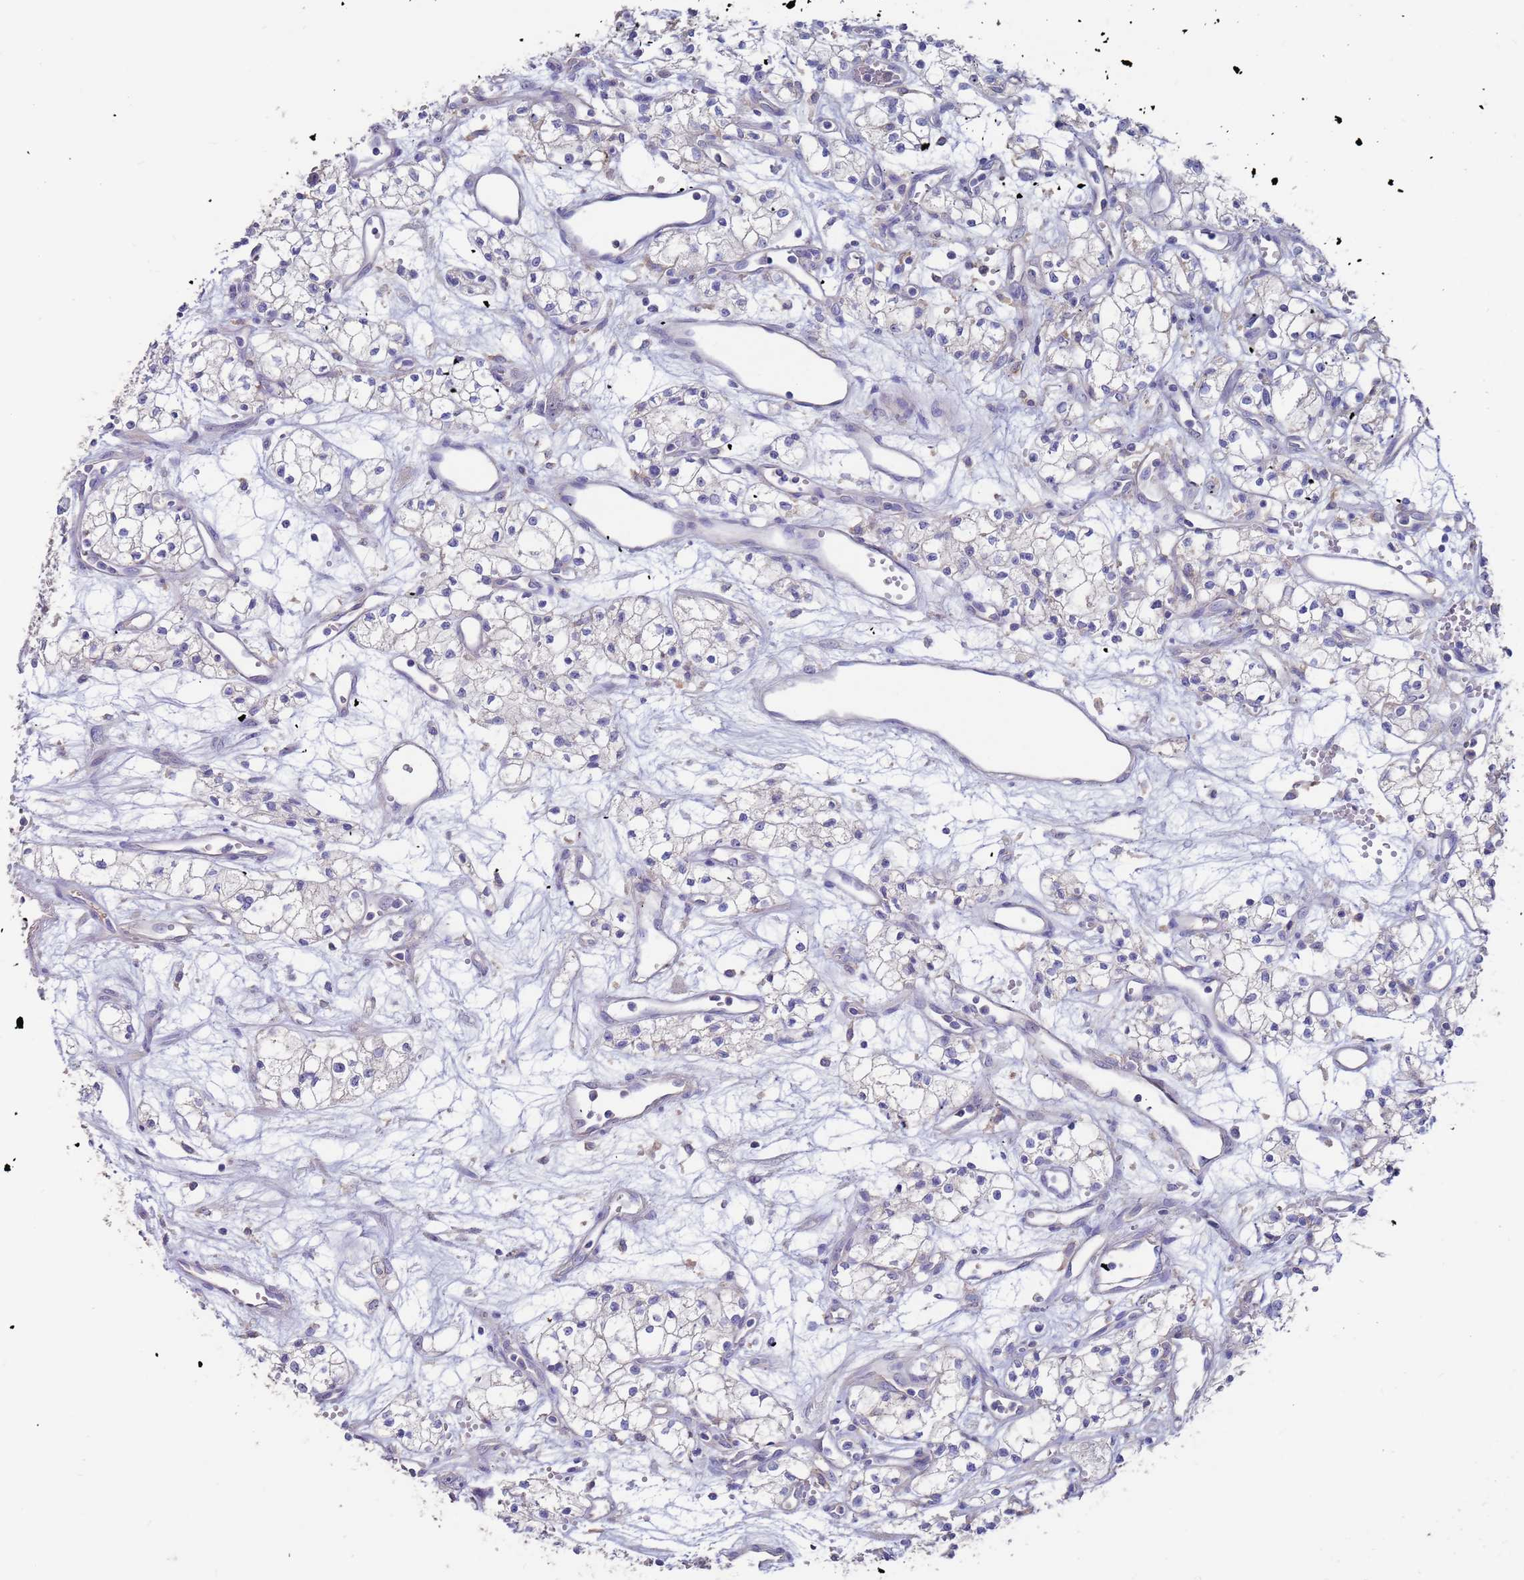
{"staining": {"intensity": "negative", "quantity": "none", "location": "none"}, "tissue": "renal cancer", "cell_type": "Tumor cells", "image_type": "cancer", "snomed": [{"axis": "morphology", "description": "Adenocarcinoma, NOS"}, {"axis": "topography", "description": "Kidney"}], "caption": "IHC of renal adenocarcinoma shows no positivity in tumor cells.", "gene": "KRTCAP3", "patient": {"sex": "male", "age": 59}}